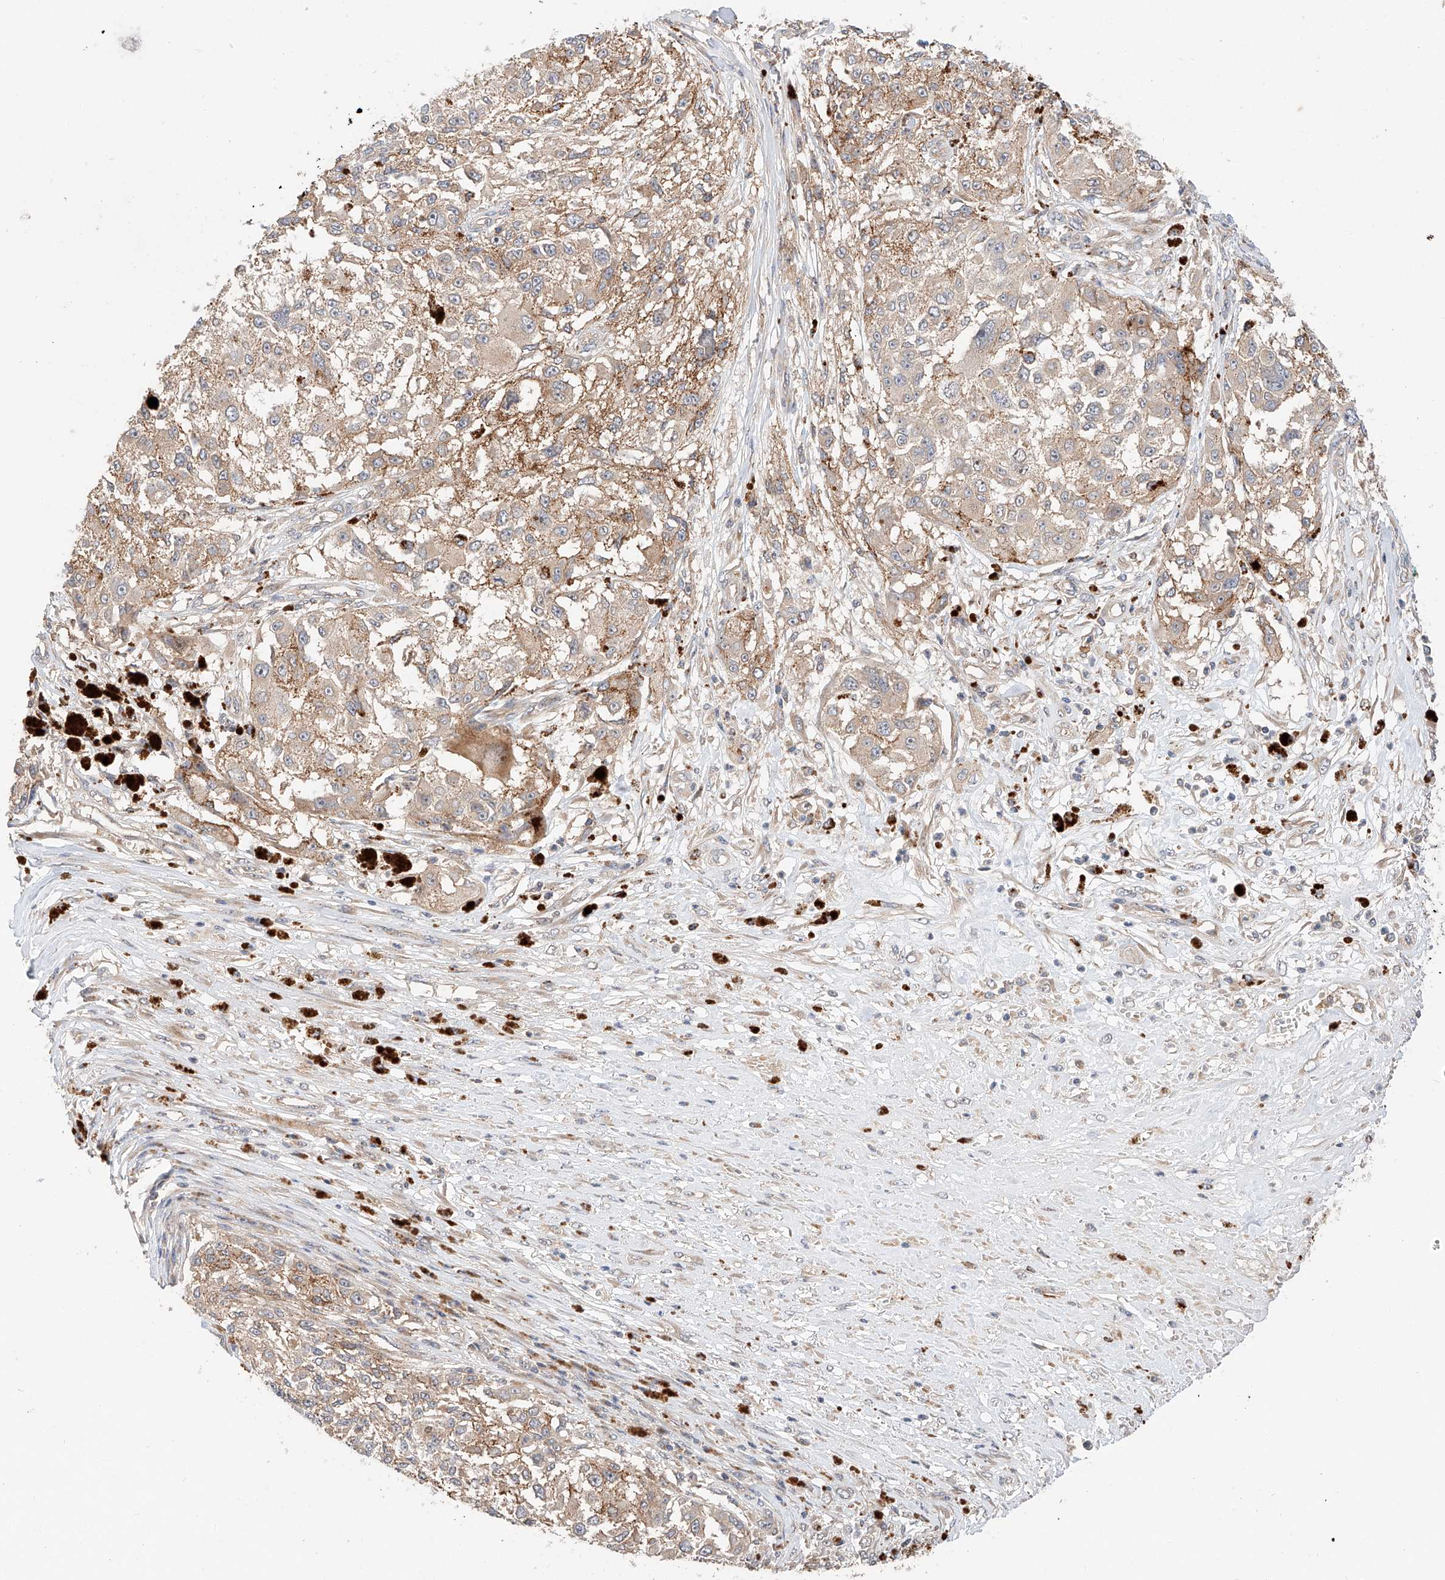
{"staining": {"intensity": "weak", "quantity": ">75%", "location": "cytoplasmic/membranous"}, "tissue": "melanoma", "cell_type": "Tumor cells", "image_type": "cancer", "snomed": [{"axis": "morphology", "description": "Necrosis, NOS"}, {"axis": "morphology", "description": "Malignant melanoma, NOS"}, {"axis": "topography", "description": "Skin"}], "caption": "IHC (DAB) staining of melanoma exhibits weak cytoplasmic/membranous protein expression in approximately >75% of tumor cells.", "gene": "XPNPEP1", "patient": {"sex": "female", "age": 87}}